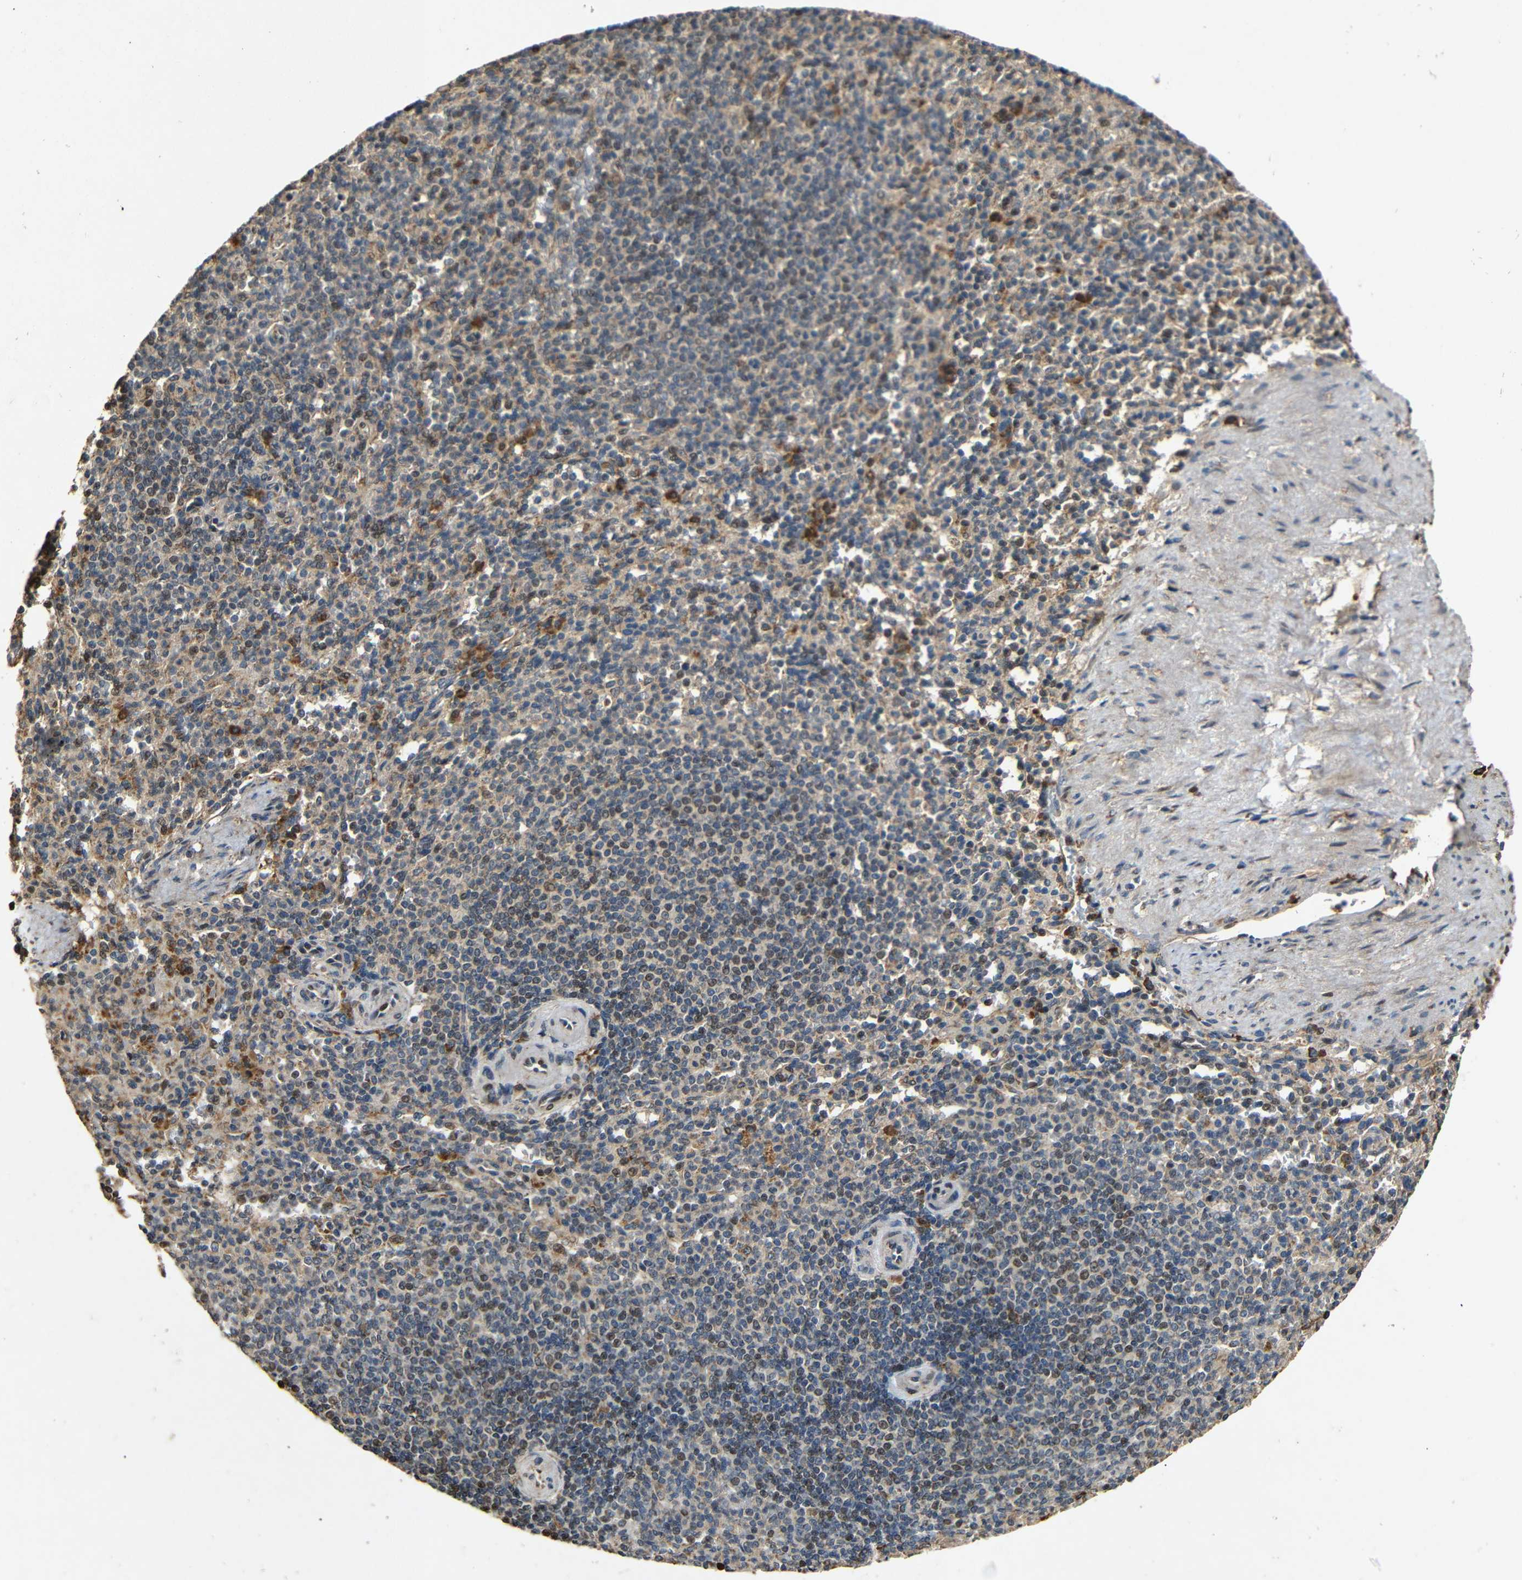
{"staining": {"intensity": "moderate", "quantity": ">75%", "location": "cytoplasmic/membranous"}, "tissue": "spleen", "cell_type": "Cells in red pulp", "image_type": "normal", "snomed": [{"axis": "morphology", "description": "Normal tissue, NOS"}, {"axis": "topography", "description": "Spleen"}], "caption": "A high-resolution photomicrograph shows IHC staining of benign spleen, which shows moderate cytoplasmic/membranous staining in about >75% of cells in red pulp.", "gene": "KAZALD1", "patient": {"sex": "female", "age": 74}}